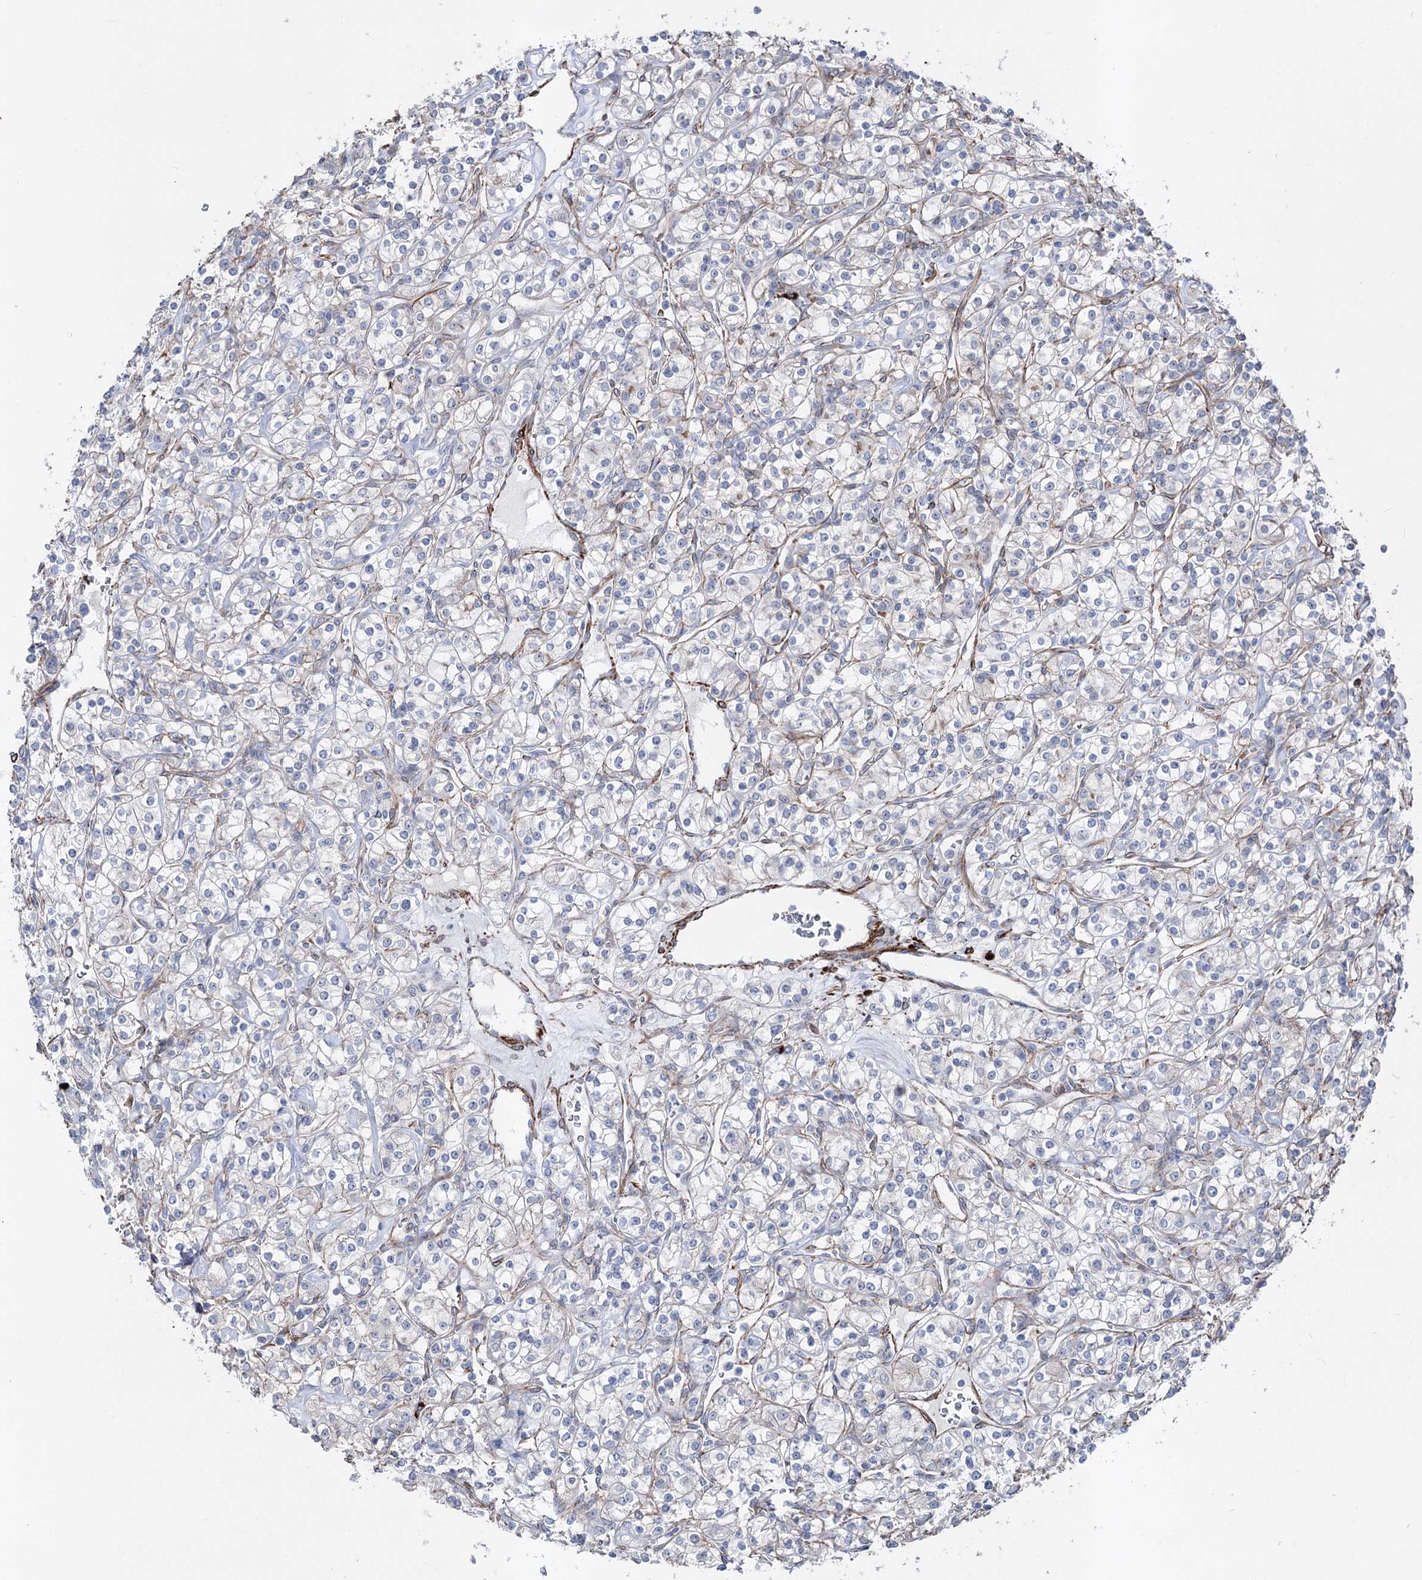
{"staining": {"intensity": "negative", "quantity": "none", "location": "none"}, "tissue": "renal cancer", "cell_type": "Tumor cells", "image_type": "cancer", "snomed": [{"axis": "morphology", "description": "Adenocarcinoma, NOS"}, {"axis": "topography", "description": "Kidney"}], "caption": "Immunohistochemistry micrograph of human renal cancer stained for a protein (brown), which exhibits no expression in tumor cells.", "gene": "ARHGAP20", "patient": {"sex": "male", "age": 77}}